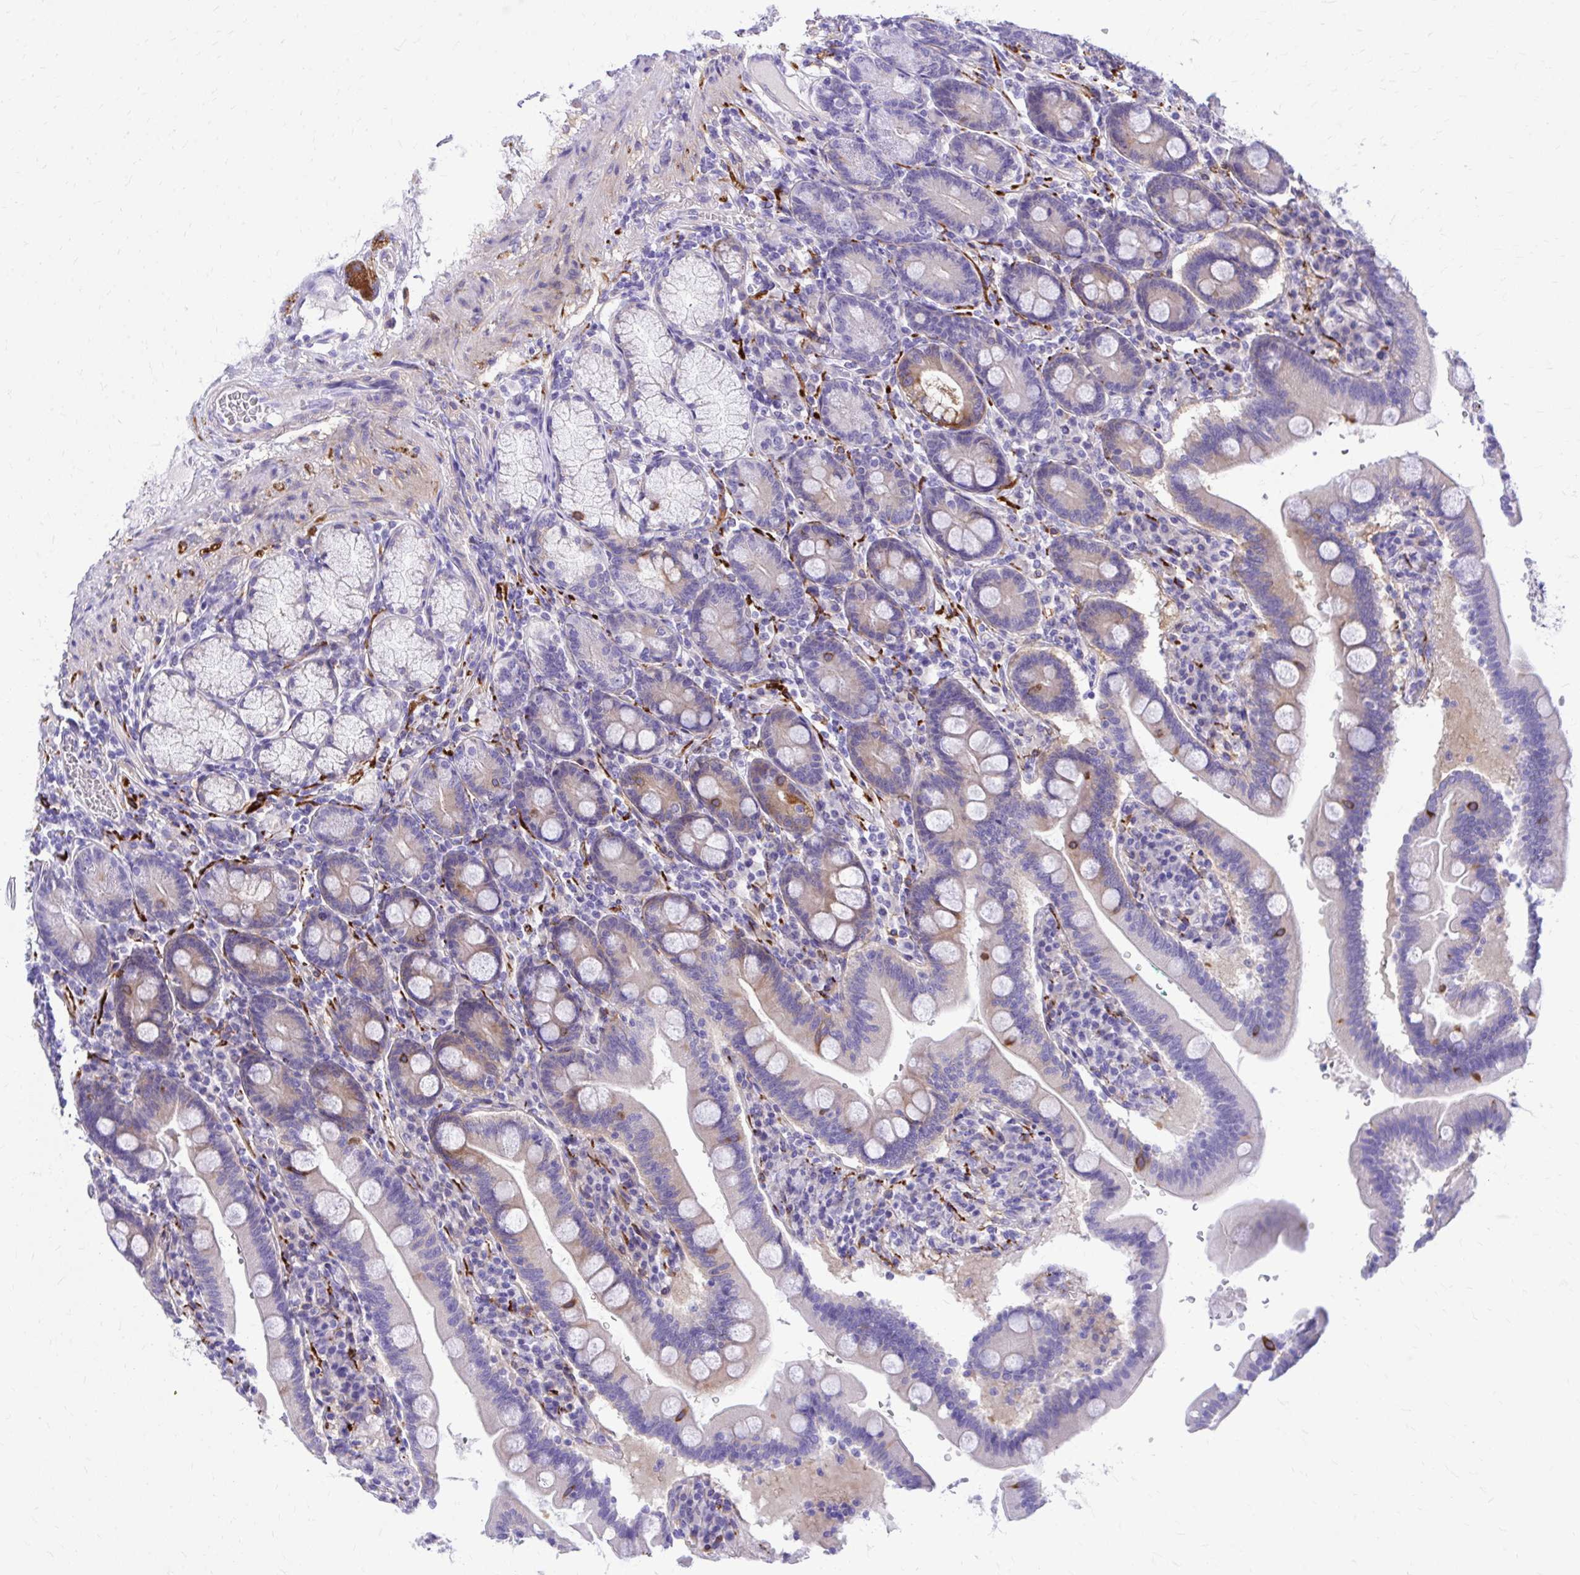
{"staining": {"intensity": "moderate", "quantity": "<25%", "location": "cytoplasmic/membranous"}, "tissue": "duodenum", "cell_type": "Glandular cells", "image_type": "normal", "snomed": [{"axis": "morphology", "description": "Normal tissue, NOS"}, {"axis": "topography", "description": "Duodenum"}], "caption": "A low amount of moderate cytoplasmic/membranous positivity is appreciated in about <25% of glandular cells in unremarkable duodenum.", "gene": "EPB41L1", "patient": {"sex": "female", "age": 67}}